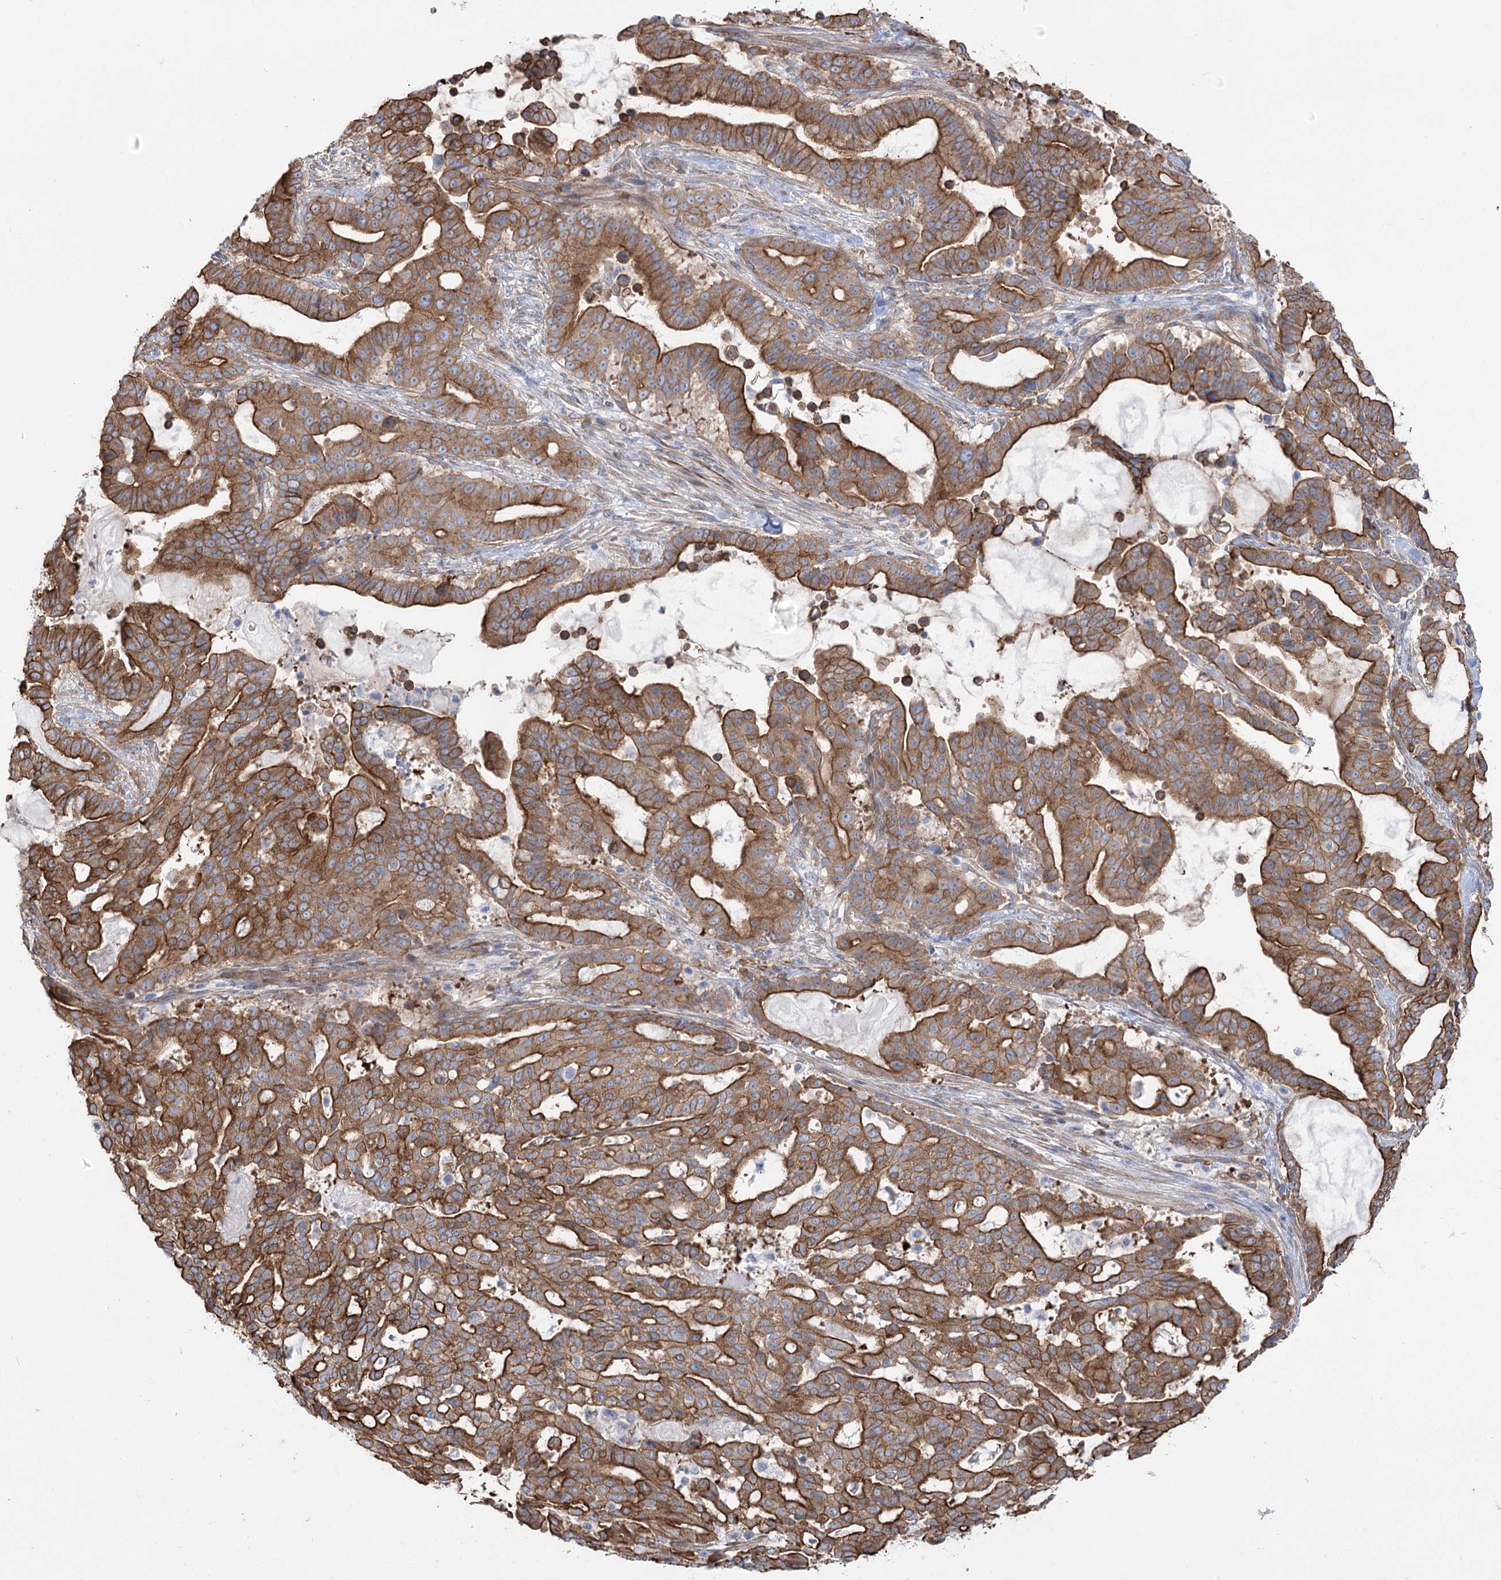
{"staining": {"intensity": "moderate", "quantity": ">75%", "location": "cytoplasmic/membranous"}, "tissue": "pancreatic cancer", "cell_type": "Tumor cells", "image_type": "cancer", "snomed": [{"axis": "morphology", "description": "Adenocarcinoma, NOS"}, {"axis": "topography", "description": "Pancreas"}], "caption": "Adenocarcinoma (pancreatic) tissue displays moderate cytoplasmic/membranous positivity in about >75% of tumor cells (IHC, brightfield microscopy, high magnification).", "gene": "PLEKHA5", "patient": {"sex": "male", "age": 63}}